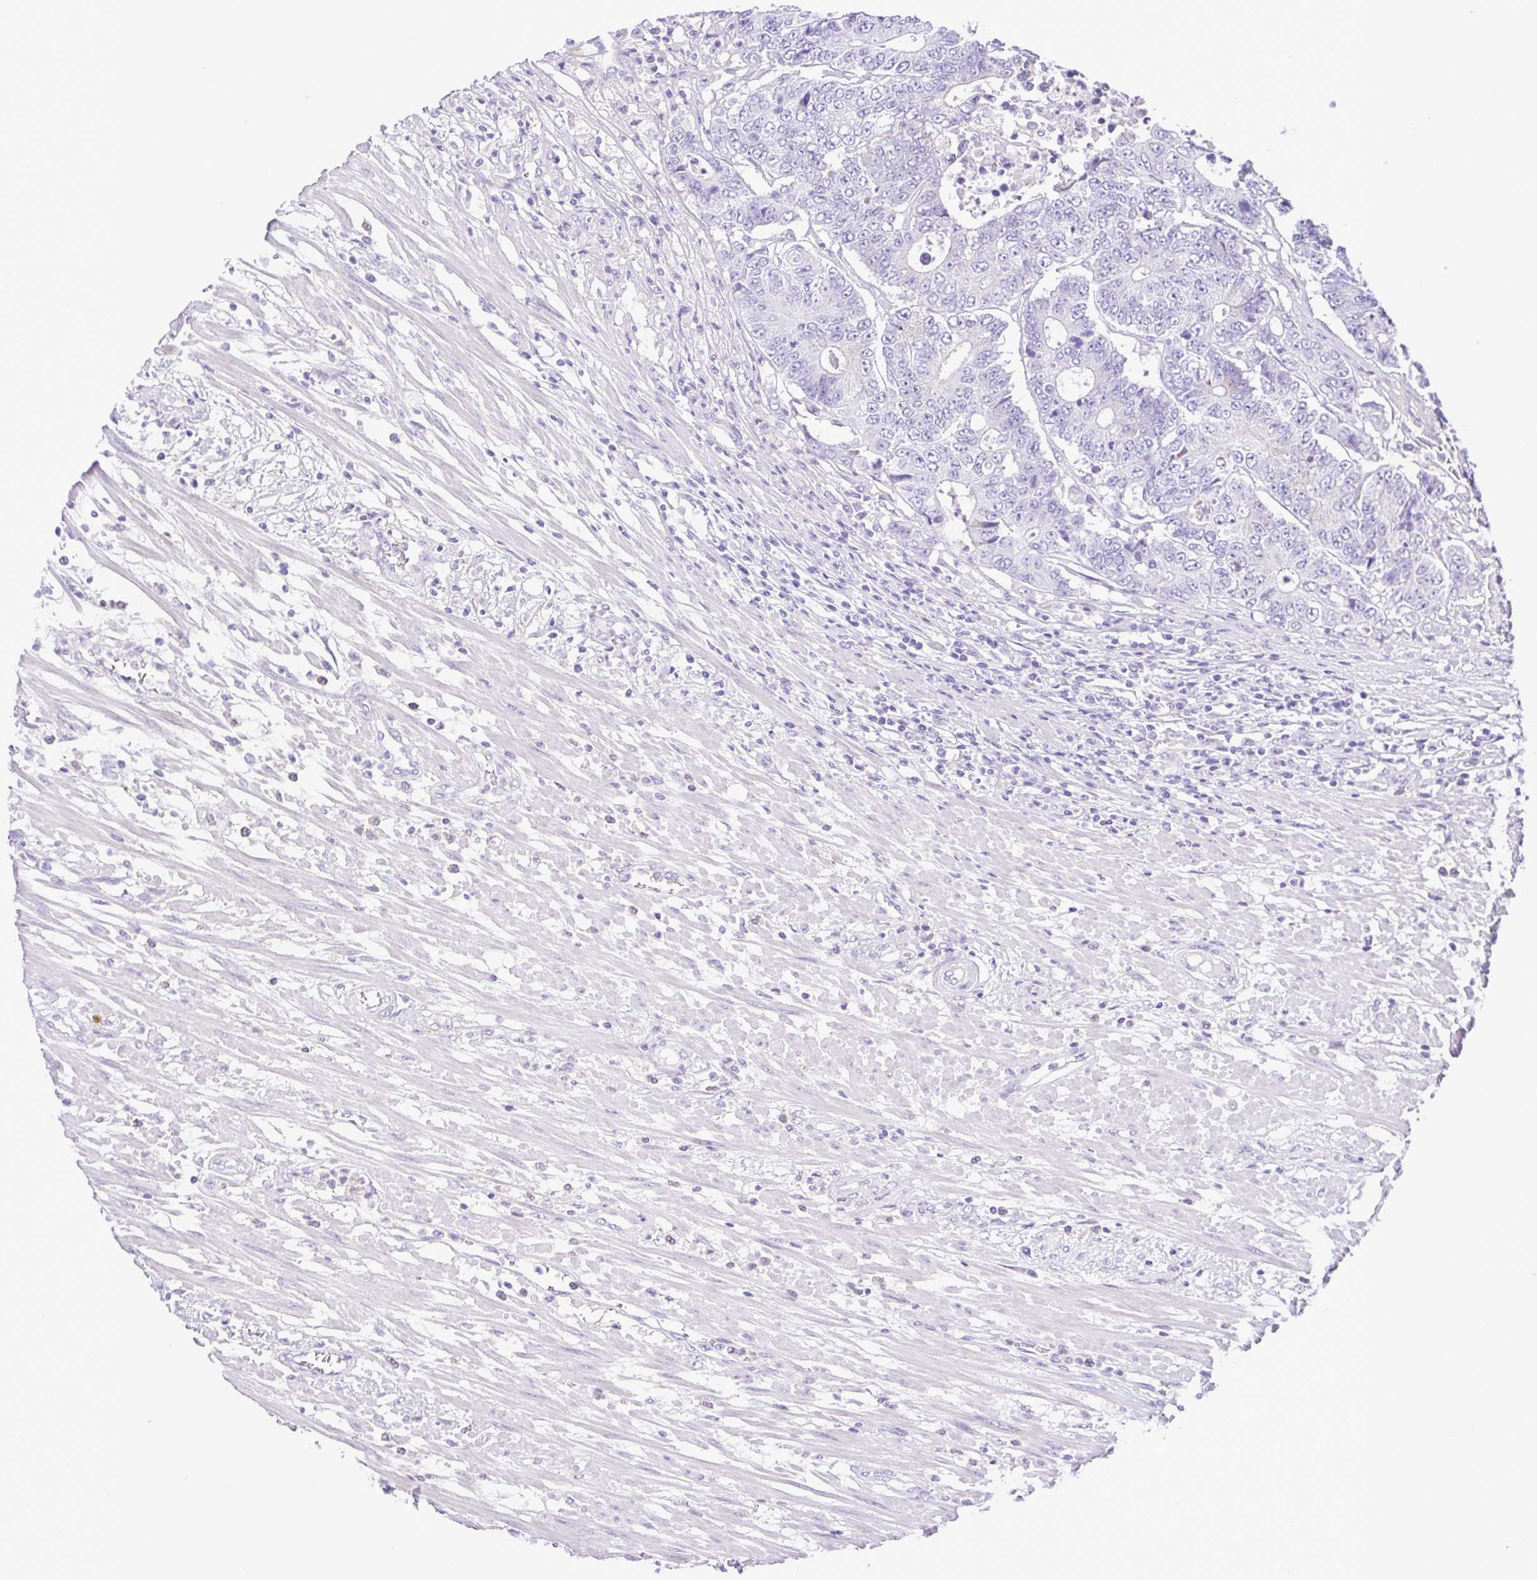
{"staining": {"intensity": "negative", "quantity": "none", "location": "none"}, "tissue": "colorectal cancer", "cell_type": "Tumor cells", "image_type": "cancer", "snomed": [{"axis": "morphology", "description": "Adenocarcinoma, NOS"}, {"axis": "topography", "description": "Colon"}], "caption": "DAB (3,3'-diaminobenzidine) immunohistochemical staining of colorectal cancer demonstrates no significant positivity in tumor cells.", "gene": "SYT1", "patient": {"sex": "female", "age": 48}}